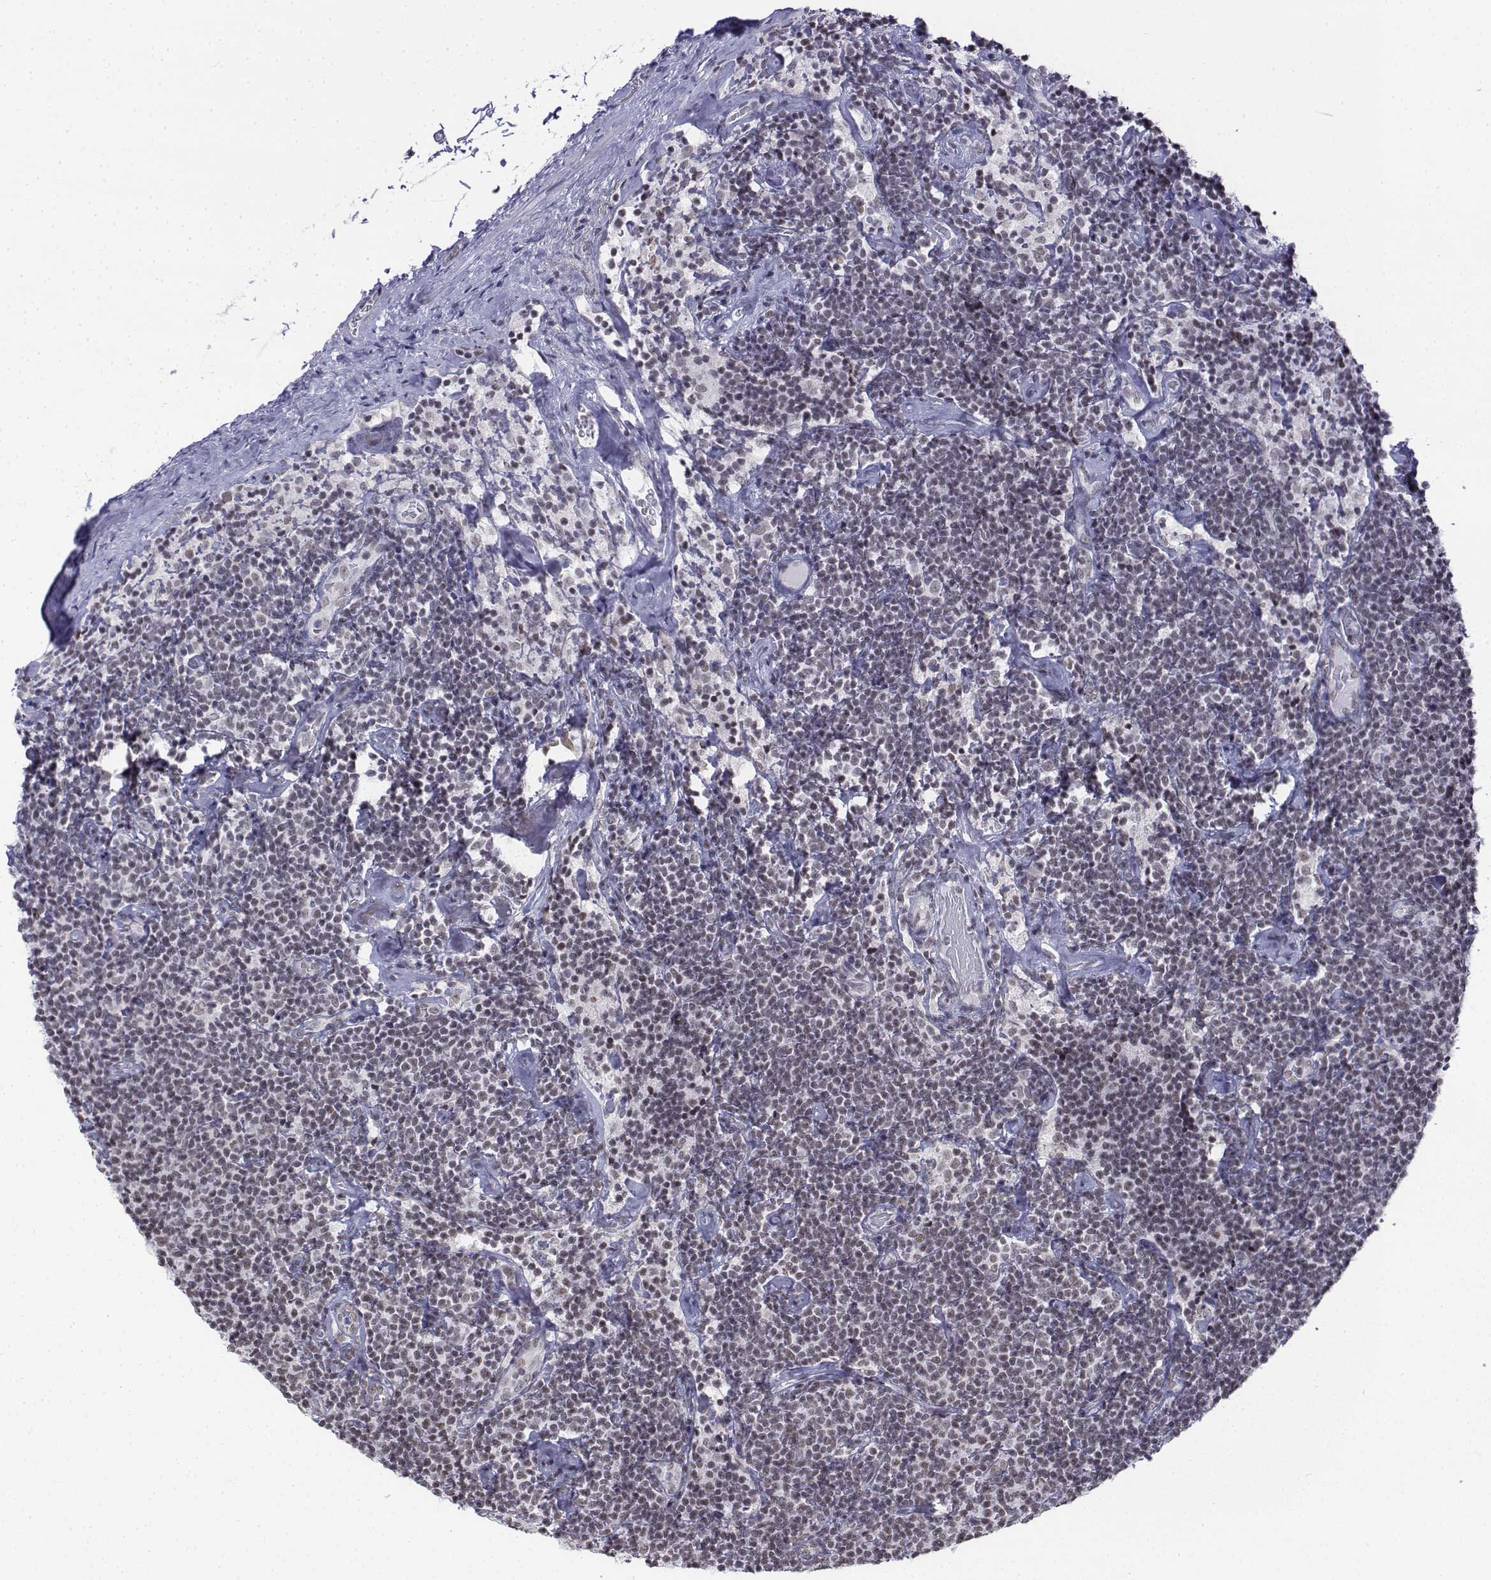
{"staining": {"intensity": "weak", "quantity": ">75%", "location": "nuclear"}, "tissue": "lymphoma", "cell_type": "Tumor cells", "image_type": "cancer", "snomed": [{"axis": "morphology", "description": "Malignant lymphoma, non-Hodgkin's type, Low grade"}, {"axis": "topography", "description": "Lymph node"}], "caption": "Protein analysis of lymphoma tissue displays weak nuclear expression in approximately >75% of tumor cells.", "gene": "SETD1A", "patient": {"sex": "male", "age": 81}}